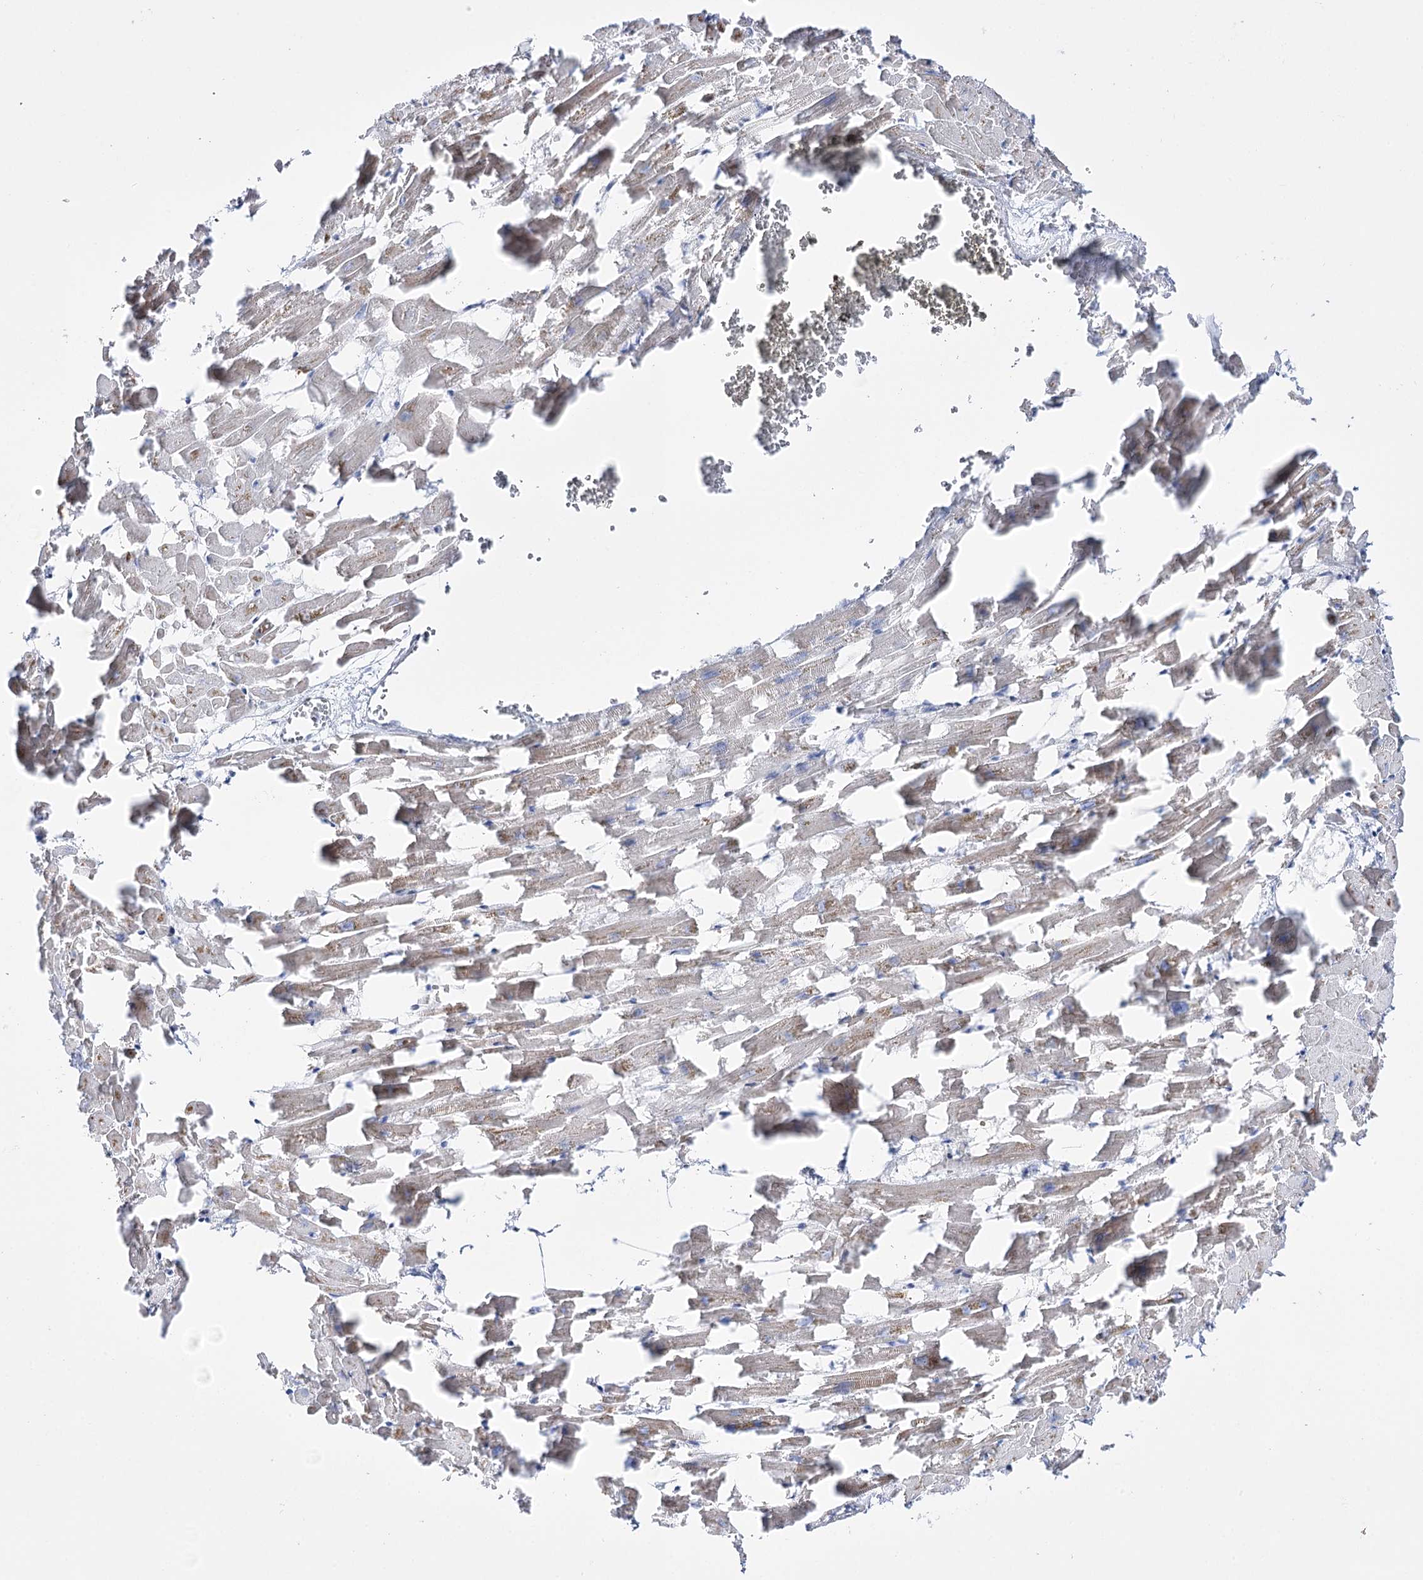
{"staining": {"intensity": "weak", "quantity": "<25%", "location": "cytoplasmic/membranous"}, "tissue": "heart muscle", "cell_type": "Cardiomyocytes", "image_type": "normal", "snomed": [{"axis": "morphology", "description": "Normal tissue, NOS"}, {"axis": "topography", "description": "Heart"}], "caption": "DAB (3,3'-diaminobenzidine) immunohistochemical staining of normal heart muscle exhibits no significant positivity in cardiomyocytes. The staining was performed using DAB to visualize the protein expression in brown, while the nuclei were stained in blue with hematoxylin (Magnification: 20x).", "gene": "RBM15B", "patient": {"sex": "female", "age": 64}}